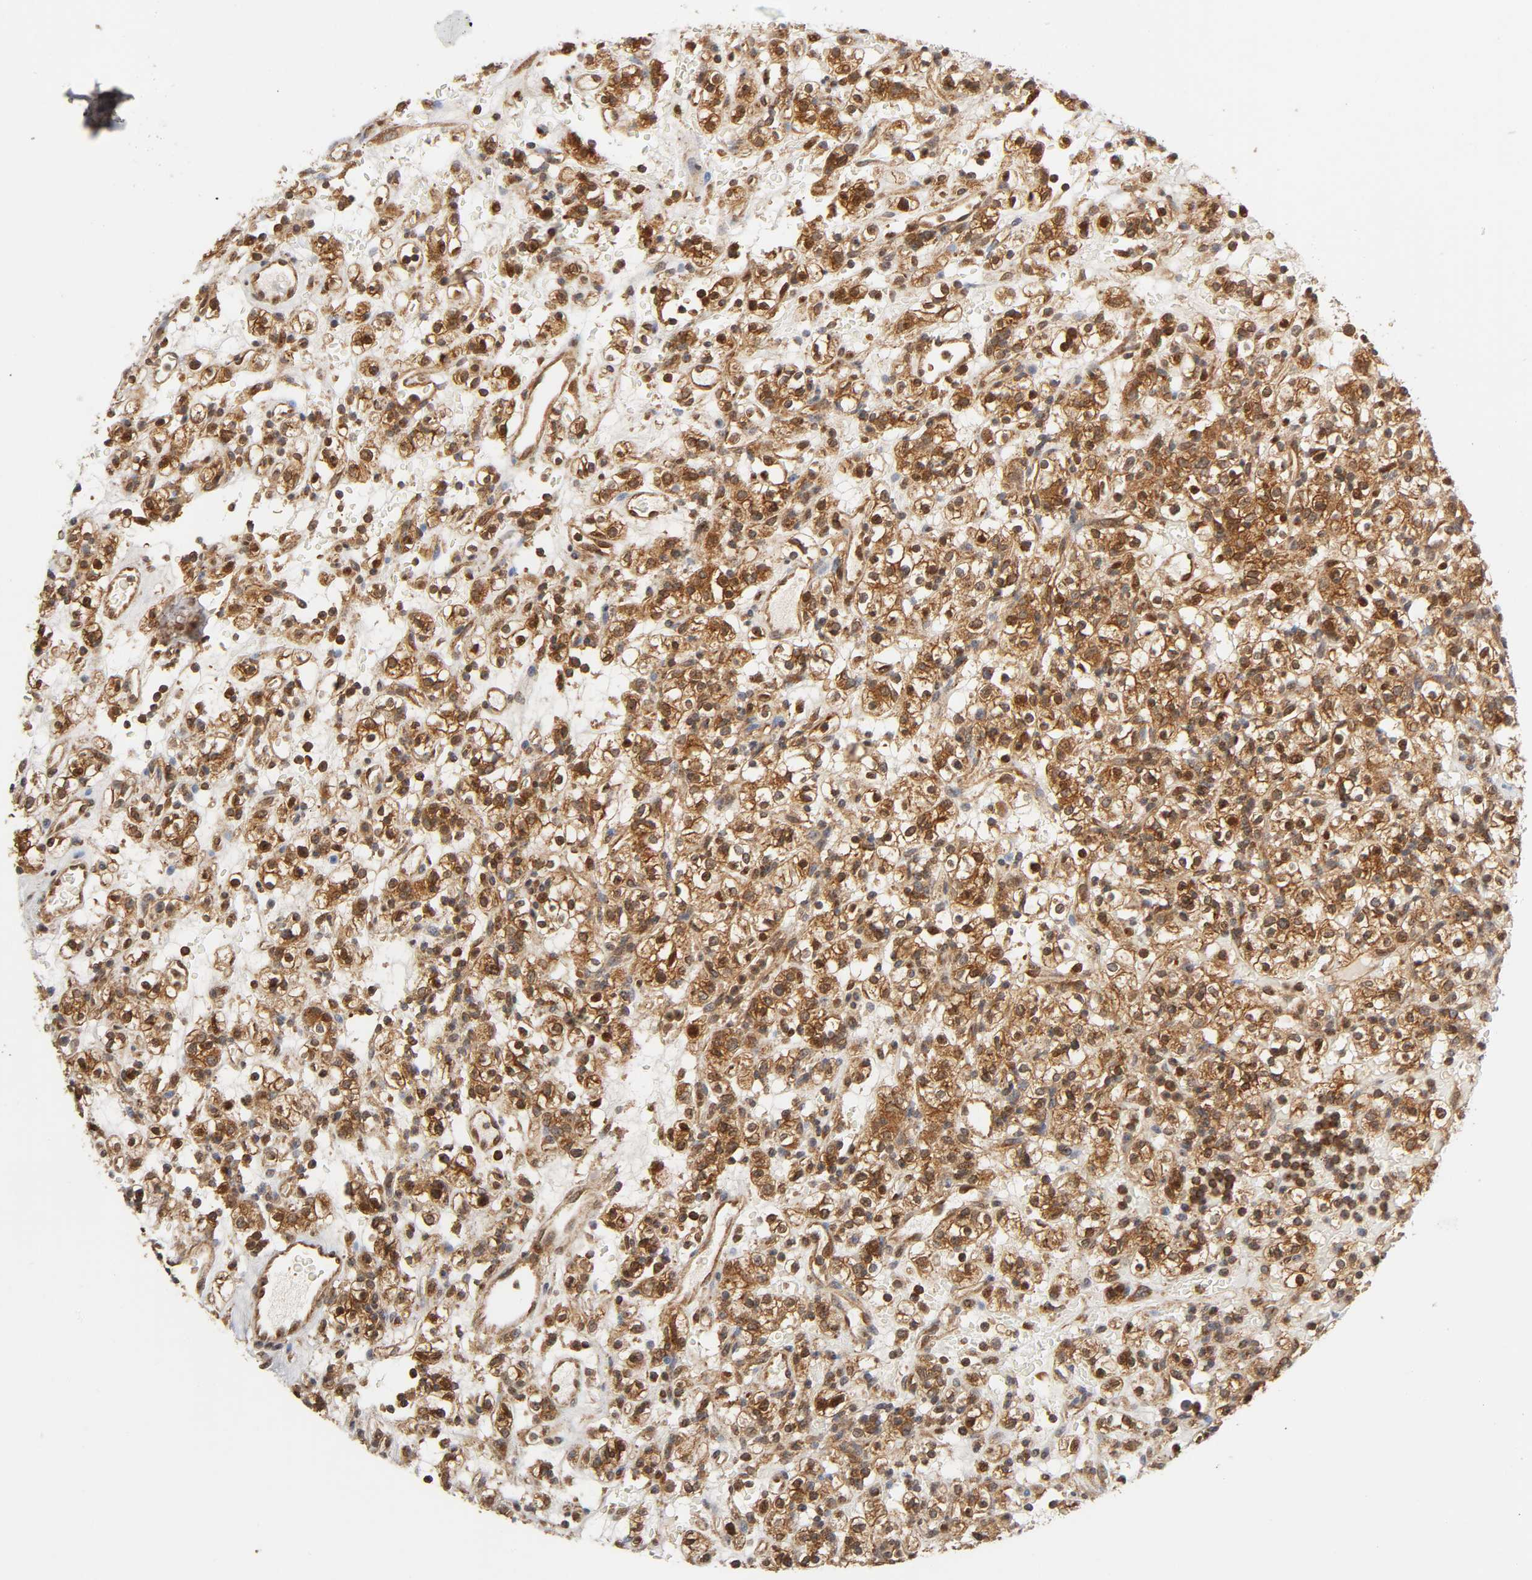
{"staining": {"intensity": "strong", "quantity": ">75%", "location": "cytoplasmic/membranous,nuclear"}, "tissue": "renal cancer", "cell_type": "Tumor cells", "image_type": "cancer", "snomed": [{"axis": "morphology", "description": "Normal tissue, NOS"}, {"axis": "morphology", "description": "Adenocarcinoma, NOS"}, {"axis": "topography", "description": "Kidney"}], "caption": "Human adenocarcinoma (renal) stained for a protein (brown) reveals strong cytoplasmic/membranous and nuclear positive staining in about >75% of tumor cells.", "gene": "PAFAH1B1", "patient": {"sex": "female", "age": 72}}